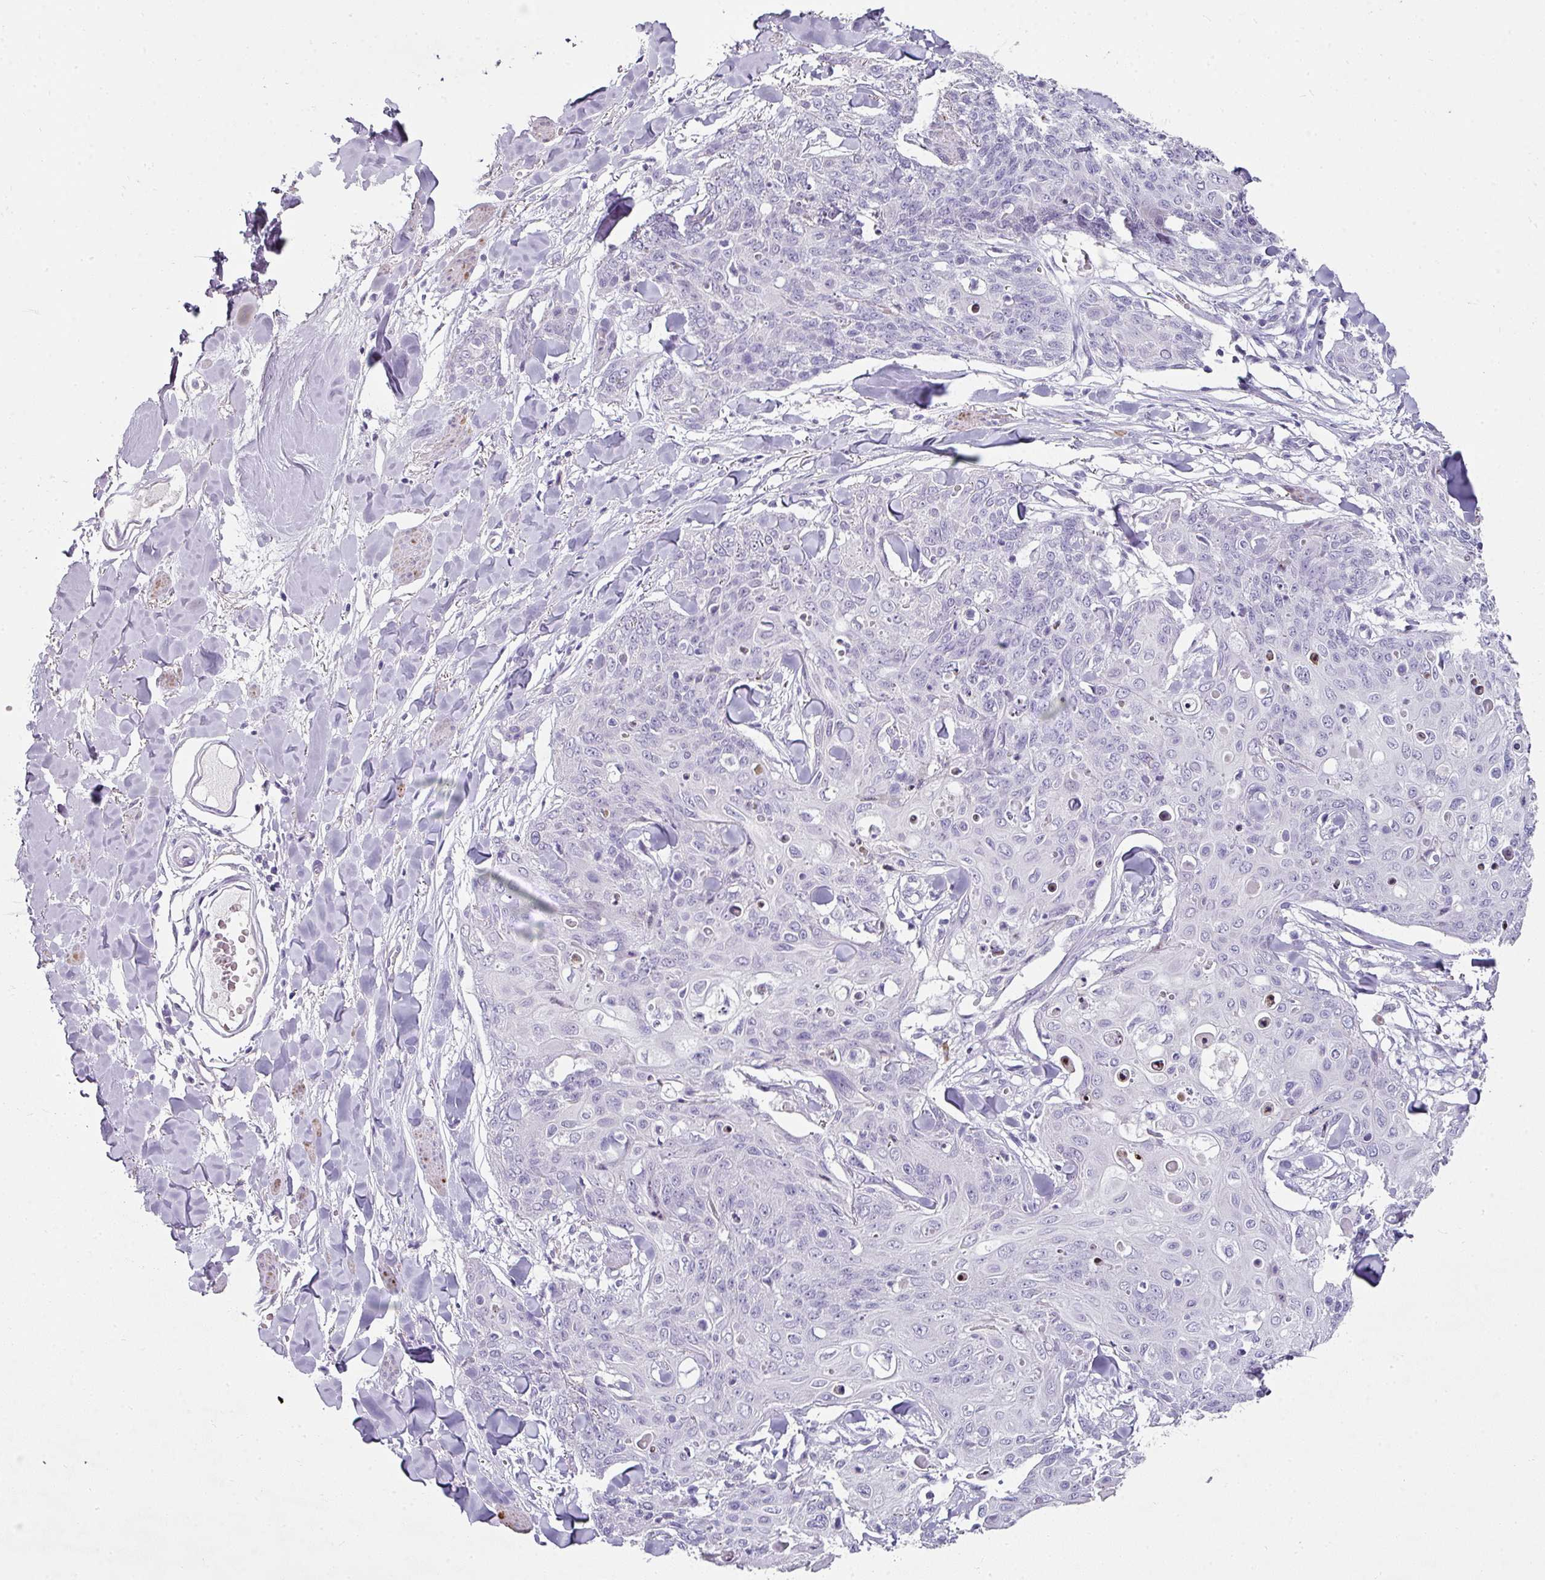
{"staining": {"intensity": "negative", "quantity": "none", "location": "none"}, "tissue": "skin cancer", "cell_type": "Tumor cells", "image_type": "cancer", "snomed": [{"axis": "morphology", "description": "Squamous cell carcinoma, NOS"}, {"axis": "topography", "description": "Skin"}, {"axis": "topography", "description": "Vulva"}], "caption": "Human skin squamous cell carcinoma stained for a protein using immunohistochemistry (IHC) exhibits no positivity in tumor cells.", "gene": "TRA2A", "patient": {"sex": "female", "age": 85}}